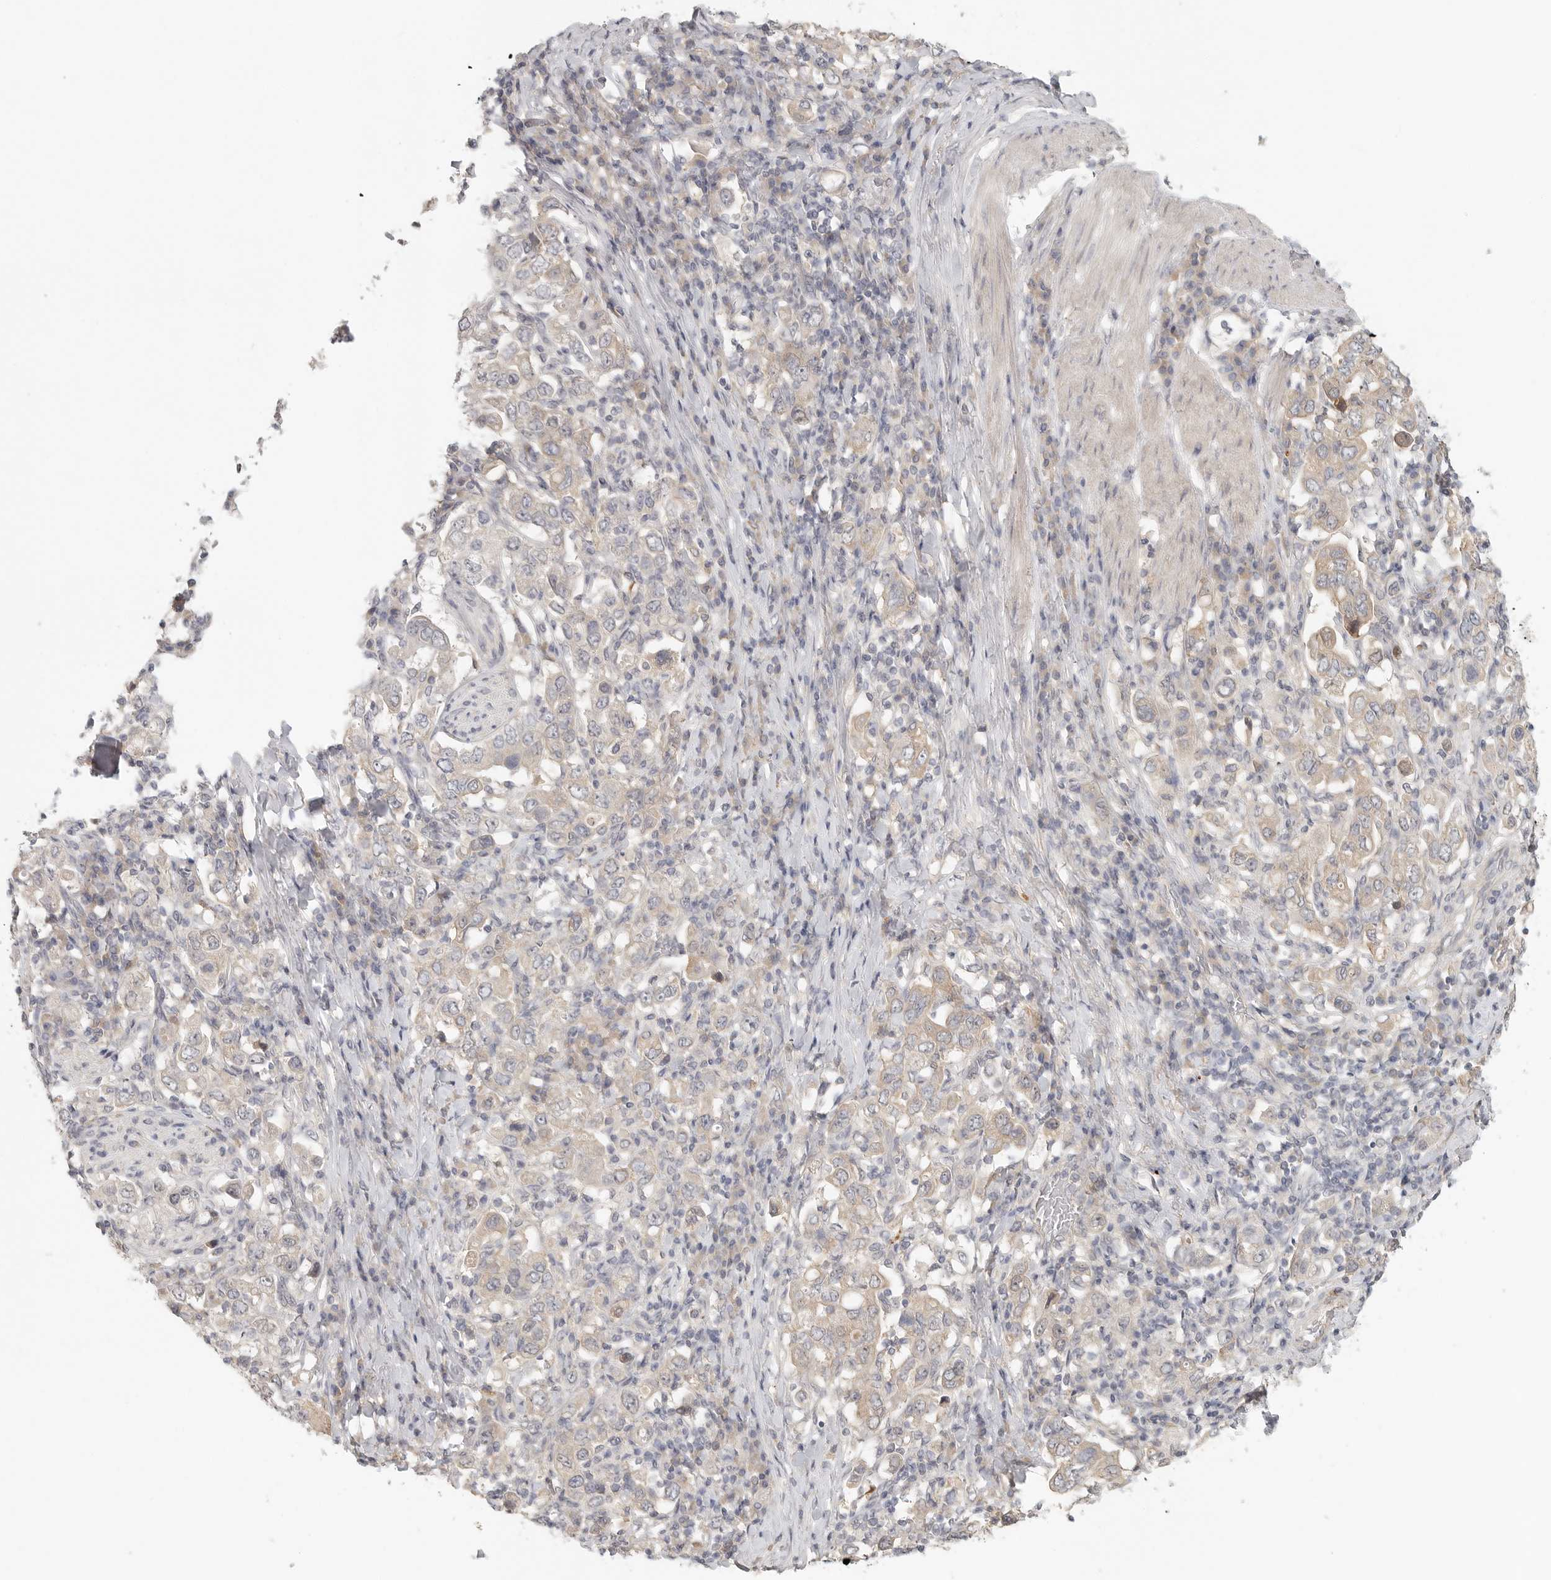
{"staining": {"intensity": "negative", "quantity": "none", "location": "none"}, "tissue": "stomach cancer", "cell_type": "Tumor cells", "image_type": "cancer", "snomed": [{"axis": "morphology", "description": "Adenocarcinoma, NOS"}, {"axis": "topography", "description": "Stomach, upper"}], "caption": "IHC photomicrograph of neoplastic tissue: human stomach cancer stained with DAB reveals no significant protein expression in tumor cells.", "gene": "HDAC6", "patient": {"sex": "male", "age": 62}}